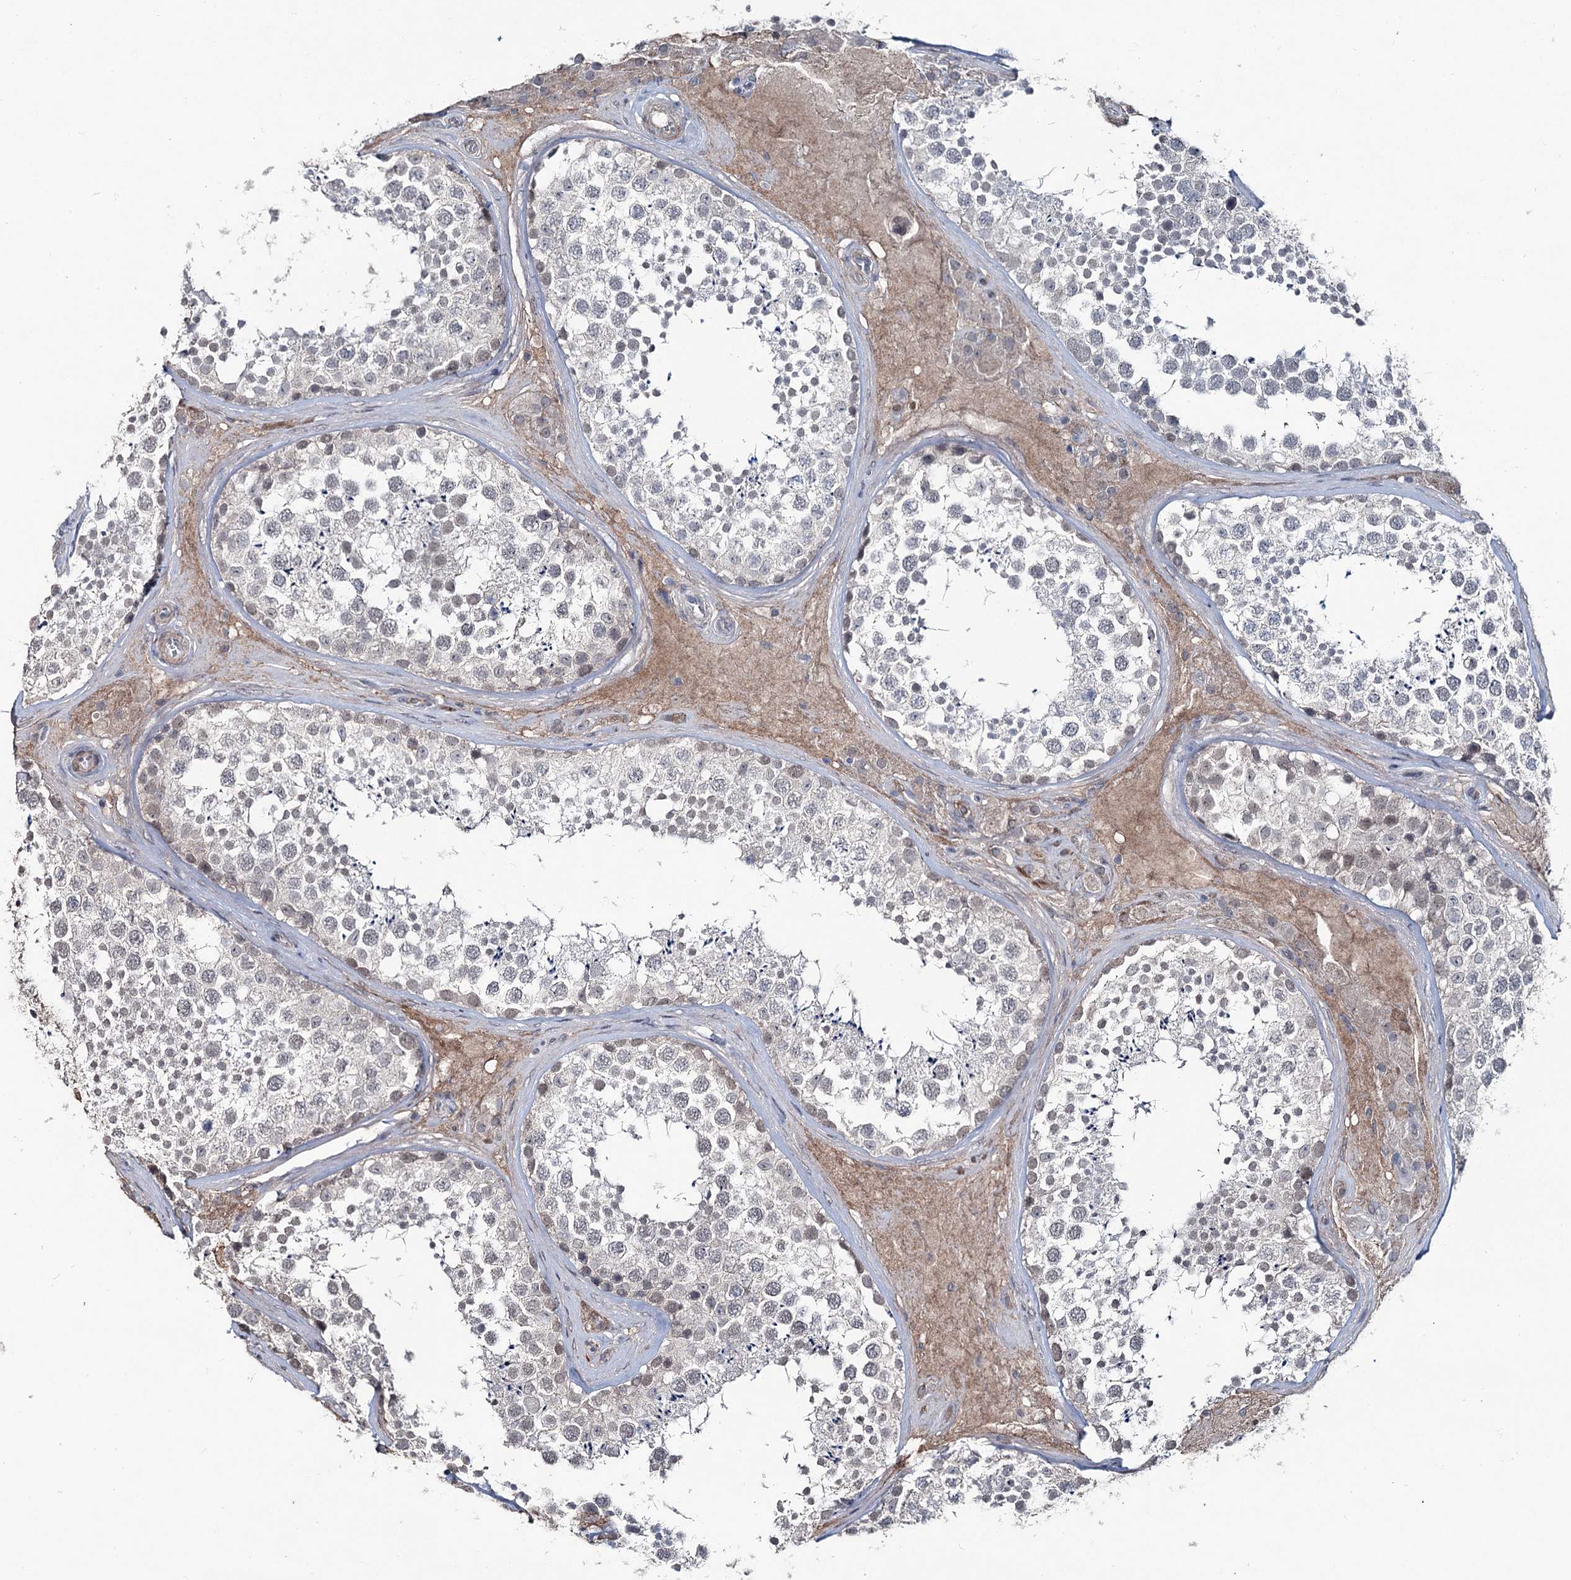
{"staining": {"intensity": "moderate", "quantity": "<25%", "location": "cytoplasmic/membranous"}, "tissue": "testis", "cell_type": "Cells in seminiferous ducts", "image_type": "normal", "snomed": [{"axis": "morphology", "description": "Normal tissue, NOS"}, {"axis": "topography", "description": "Testis"}], "caption": "Immunohistochemistry (DAB (3,3'-diaminobenzidine)) staining of benign human testis displays moderate cytoplasmic/membranous protein positivity in about <25% of cells in seminiferous ducts. (Brightfield microscopy of DAB IHC at high magnification).", "gene": "FAM120B", "patient": {"sex": "male", "age": 46}}